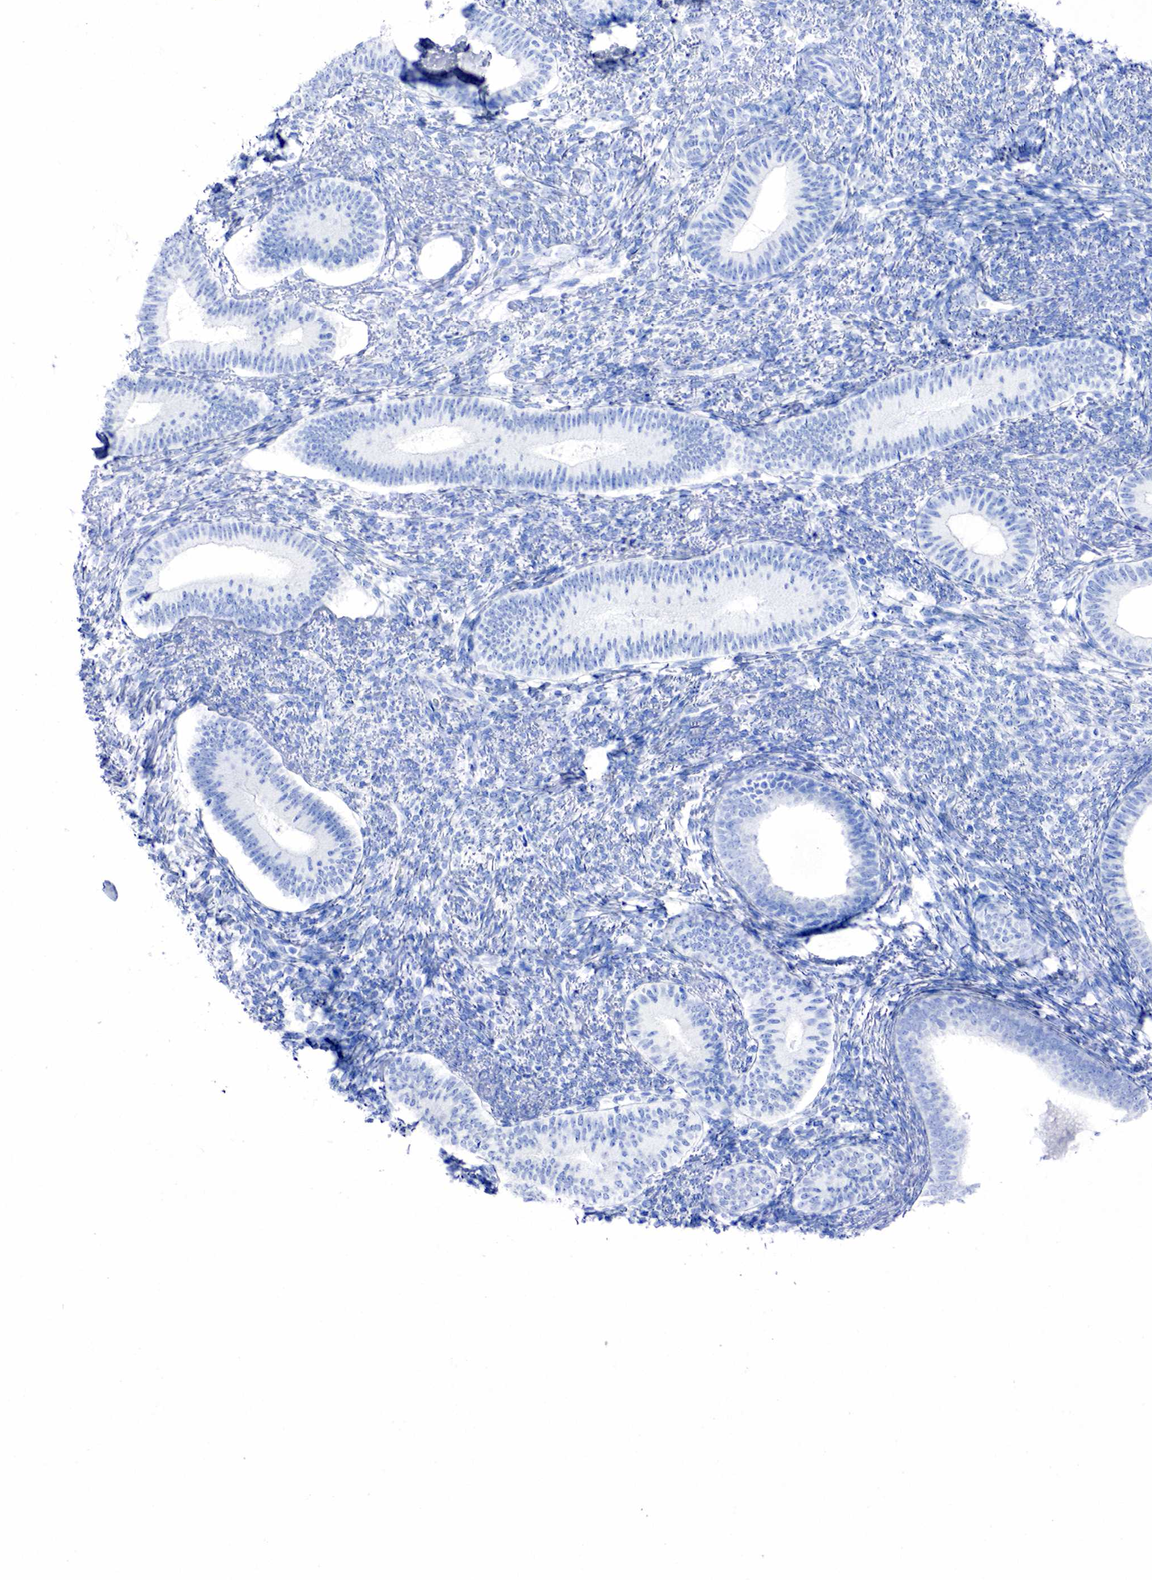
{"staining": {"intensity": "negative", "quantity": "none", "location": "none"}, "tissue": "endometrium", "cell_type": "Cells in endometrial stroma", "image_type": "normal", "snomed": [{"axis": "morphology", "description": "Normal tissue, NOS"}, {"axis": "topography", "description": "Endometrium"}], "caption": "High magnification brightfield microscopy of benign endometrium stained with DAB (3,3'-diaminobenzidine) (brown) and counterstained with hematoxylin (blue): cells in endometrial stroma show no significant positivity.", "gene": "INHA", "patient": {"sex": "female", "age": 82}}